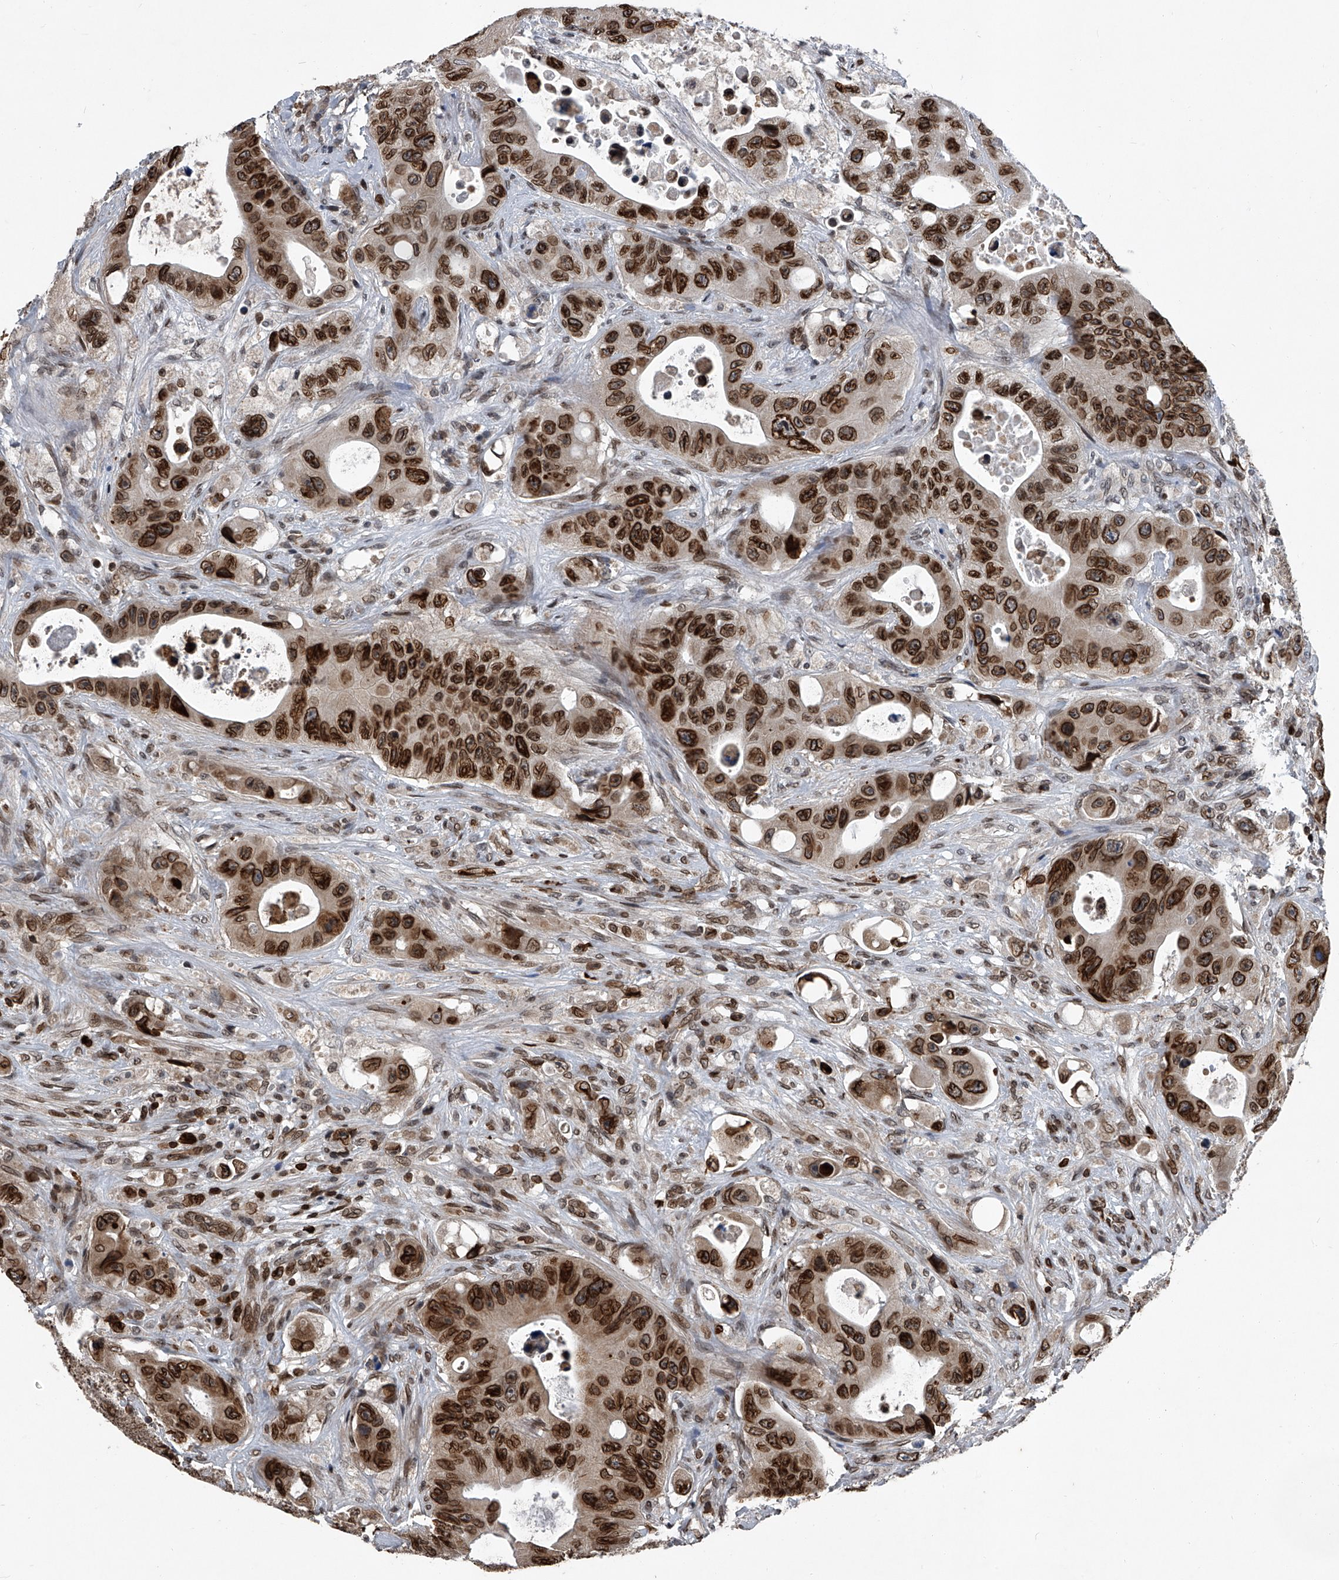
{"staining": {"intensity": "strong", "quantity": ">75%", "location": "cytoplasmic/membranous,nuclear"}, "tissue": "colorectal cancer", "cell_type": "Tumor cells", "image_type": "cancer", "snomed": [{"axis": "morphology", "description": "Adenocarcinoma, NOS"}, {"axis": "topography", "description": "Colon"}], "caption": "Immunohistochemistry staining of colorectal cancer, which exhibits high levels of strong cytoplasmic/membranous and nuclear positivity in approximately >75% of tumor cells indicating strong cytoplasmic/membranous and nuclear protein expression. The staining was performed using DAB (3,3'-diaminobenzidine) (brown) for protein detection and nuclei were counterstained in hematoxylin (blue).", "gene": "PHF20", "patient": {"sex": "female", "age": 46}}